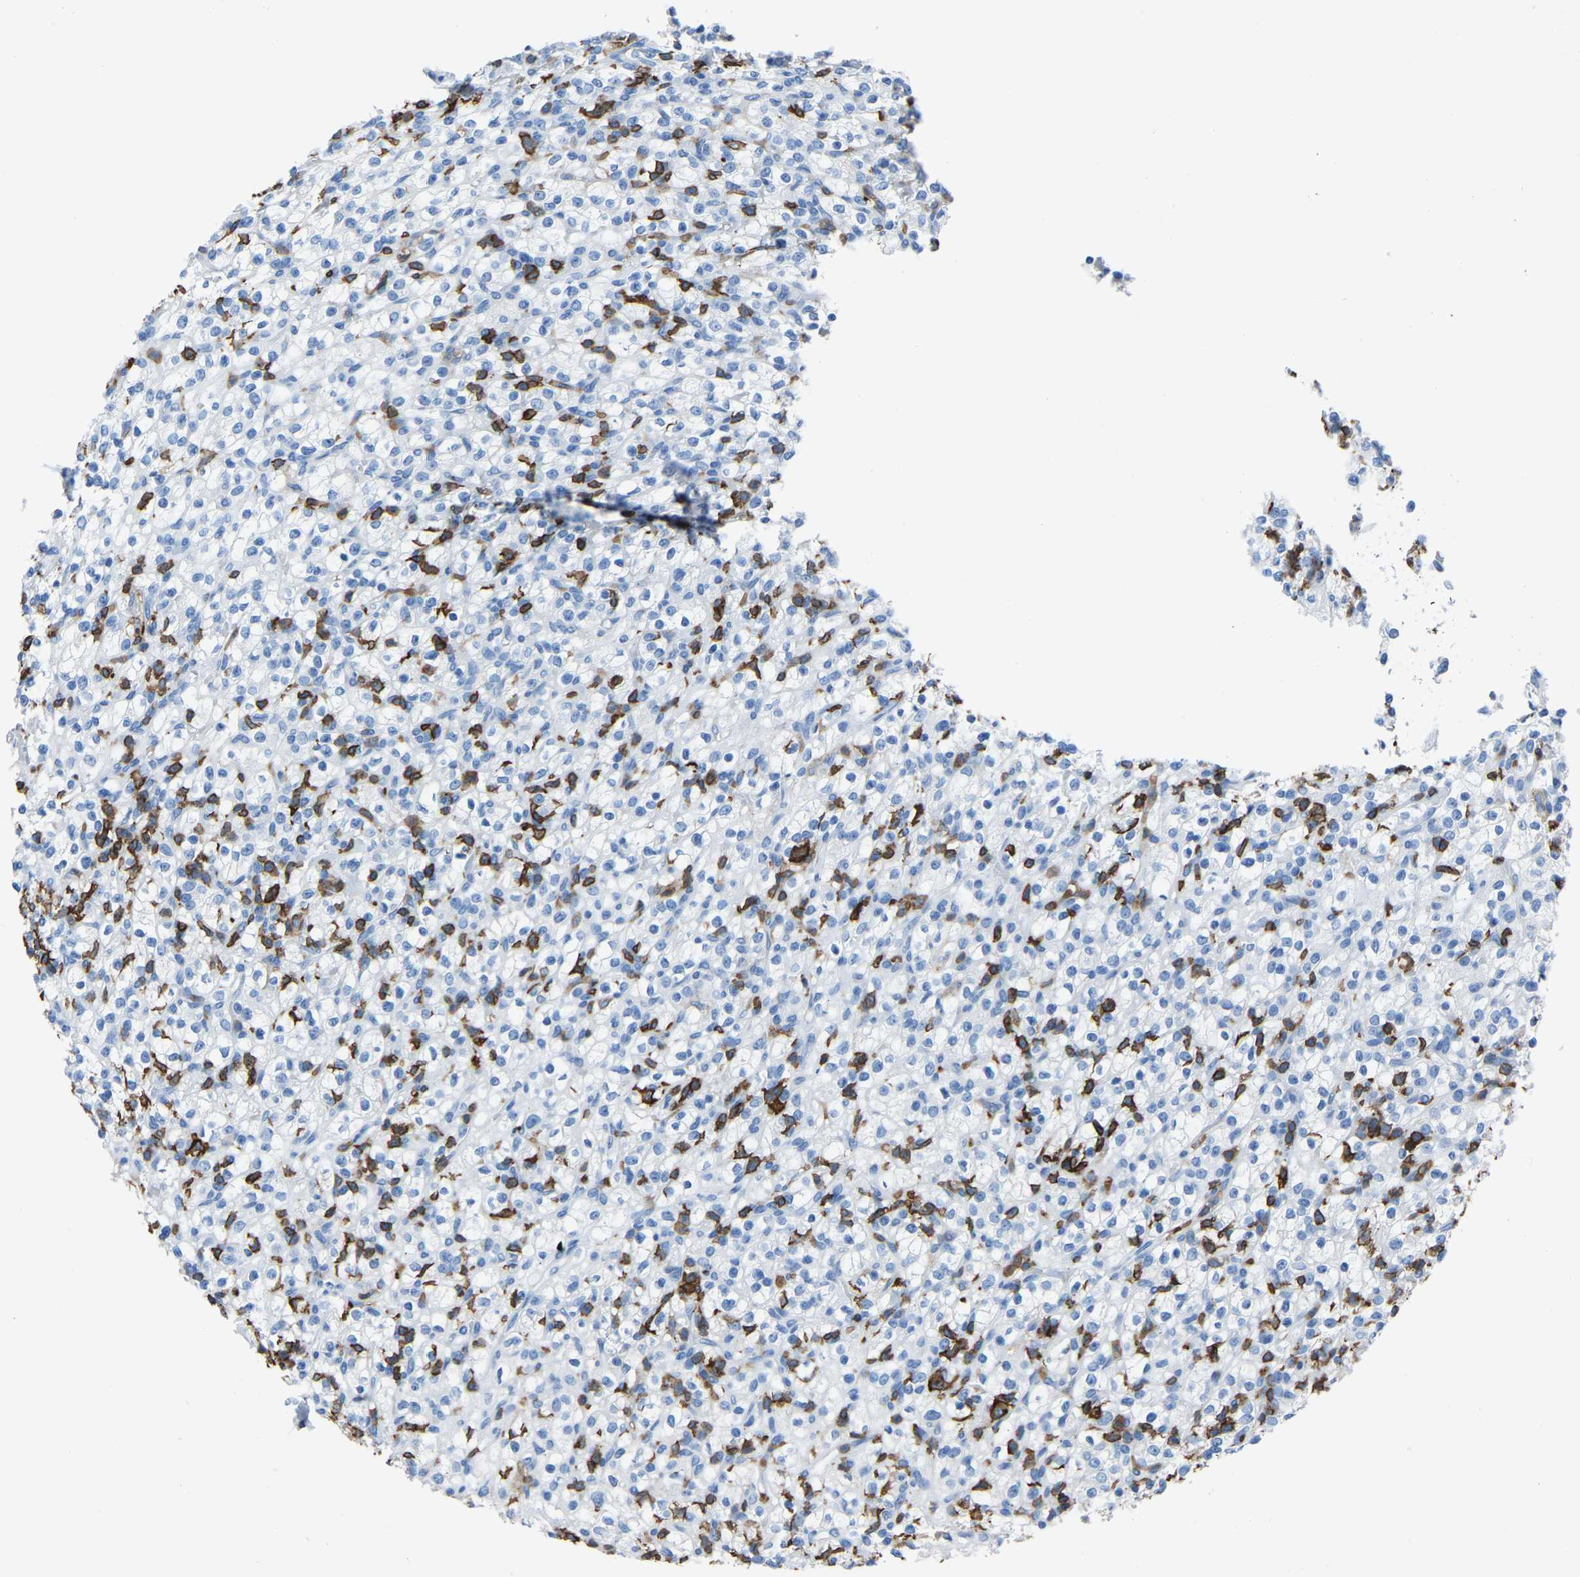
{"staining": {"intensity": "negative", "quantity": "none", "location": "none"}, "tissue": "renal cancer", "cell_type": "Tumor cells", "image_type": "cancer", "snomed": [{"axis": "morphology", "description": "Normal tissue, NOS"}, {"axis": "morphology", "description": "Adenocarcinoma, NOS"}, {"axis": "topography", "description": "Kidney"}], "caption": "Protein analysis of renal adenocarcinoma demonstrates no significant expression in tumor cells.", "gene": "LSP1", "patient": {"sex": "female", "age": 72}}